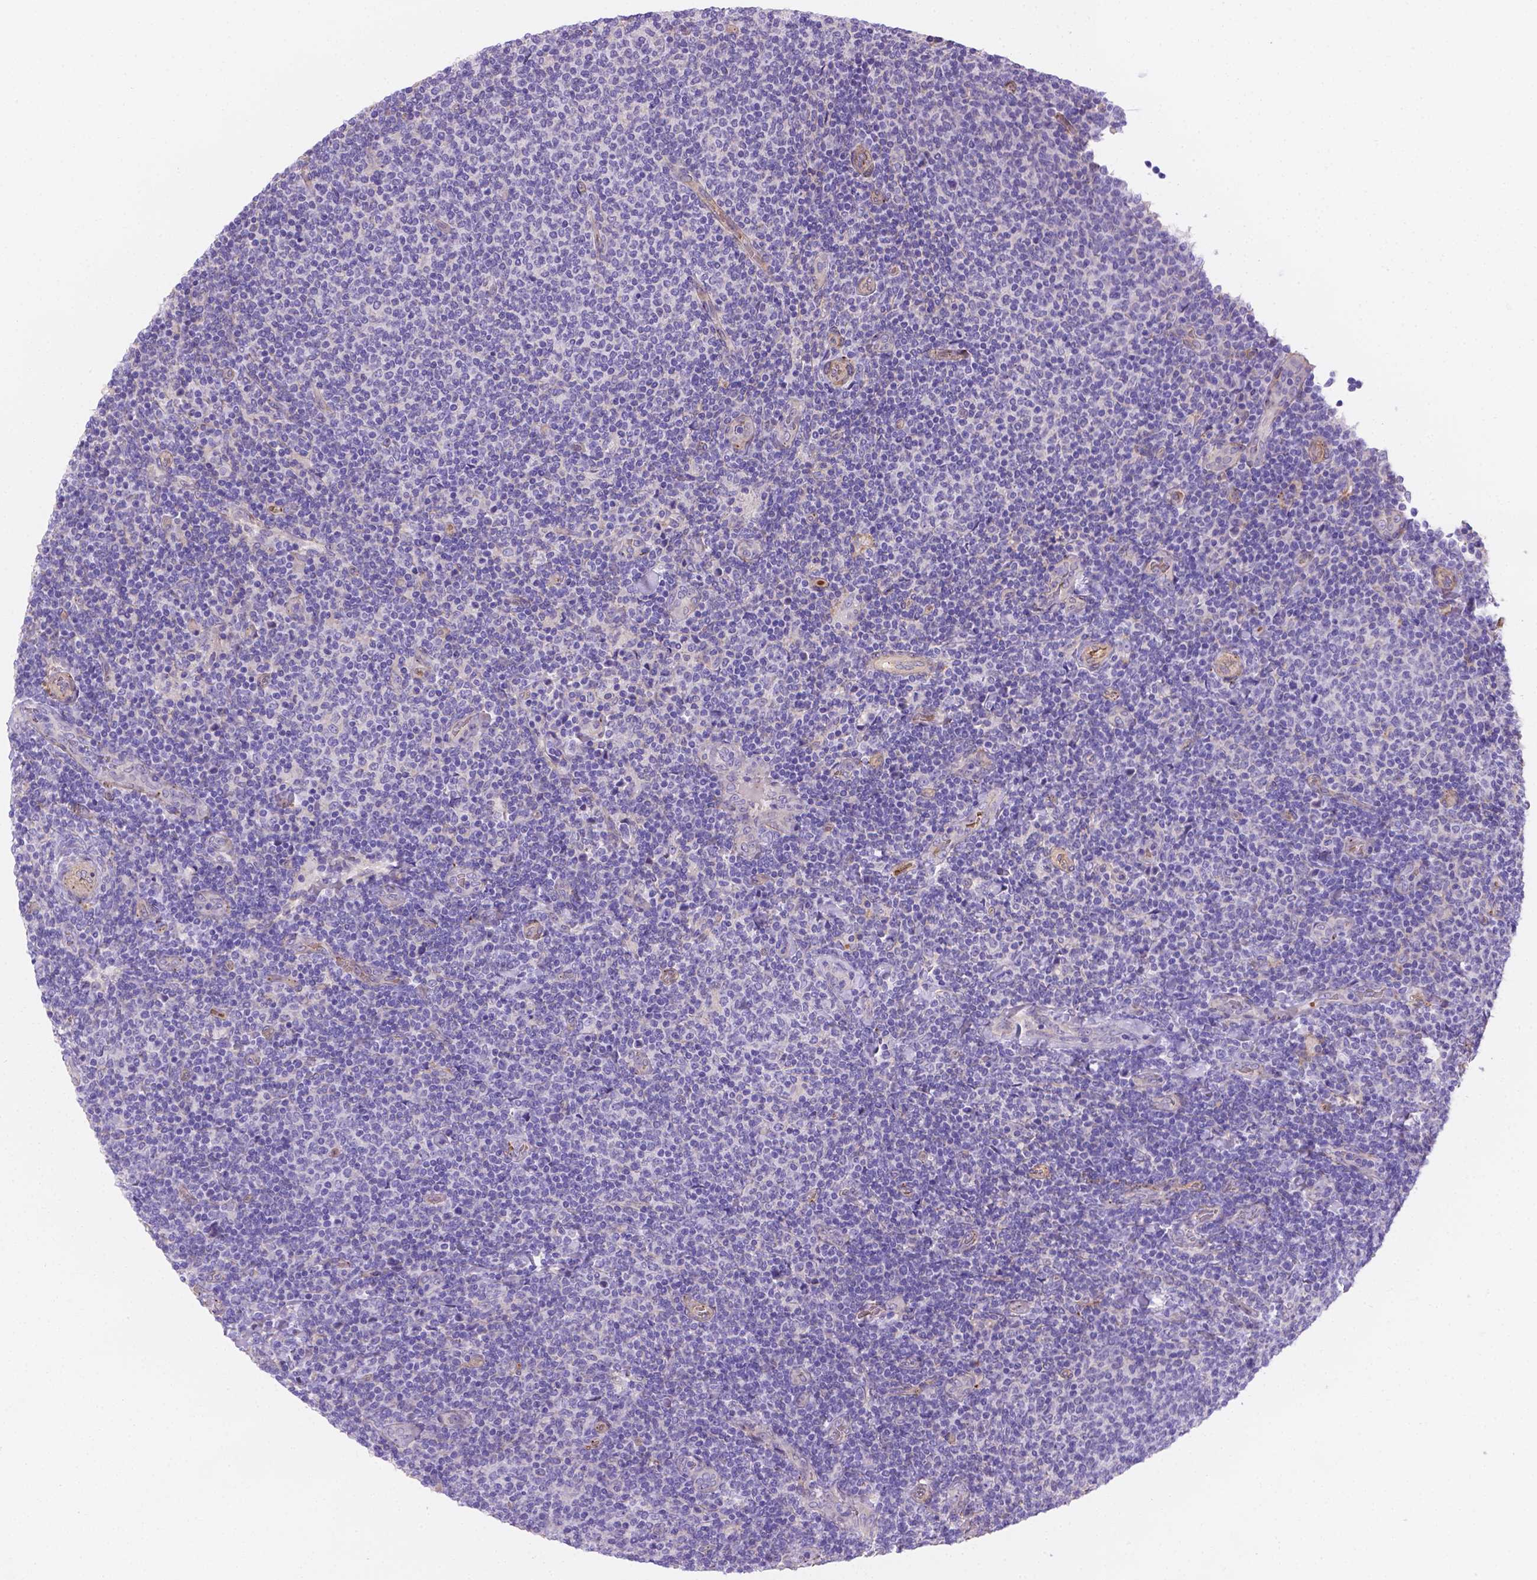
{"staining": {"intensity": "negative", "quantity": "none", "location": "none"}, "tissue": "lymphoma", "cell_type": "Tumor cells", "image_type": "cancer", "snomed": [{"axis": "morphology", "description": "Malignant lymphoma, non-Hodgkin's type, Low grade"}, {"axis": "topography", "description": "Lymph node"}], "caption": "The photomicrograph displays no significant staining in tumor cells of lymphoma. Brightfield microscopy of immunohistochemistry stained with DAB (brown) and hematoxylin (blue), captured at high magnification.", "gene": "SLC40A1", "patient": {"sex": "male", "age": 52}}